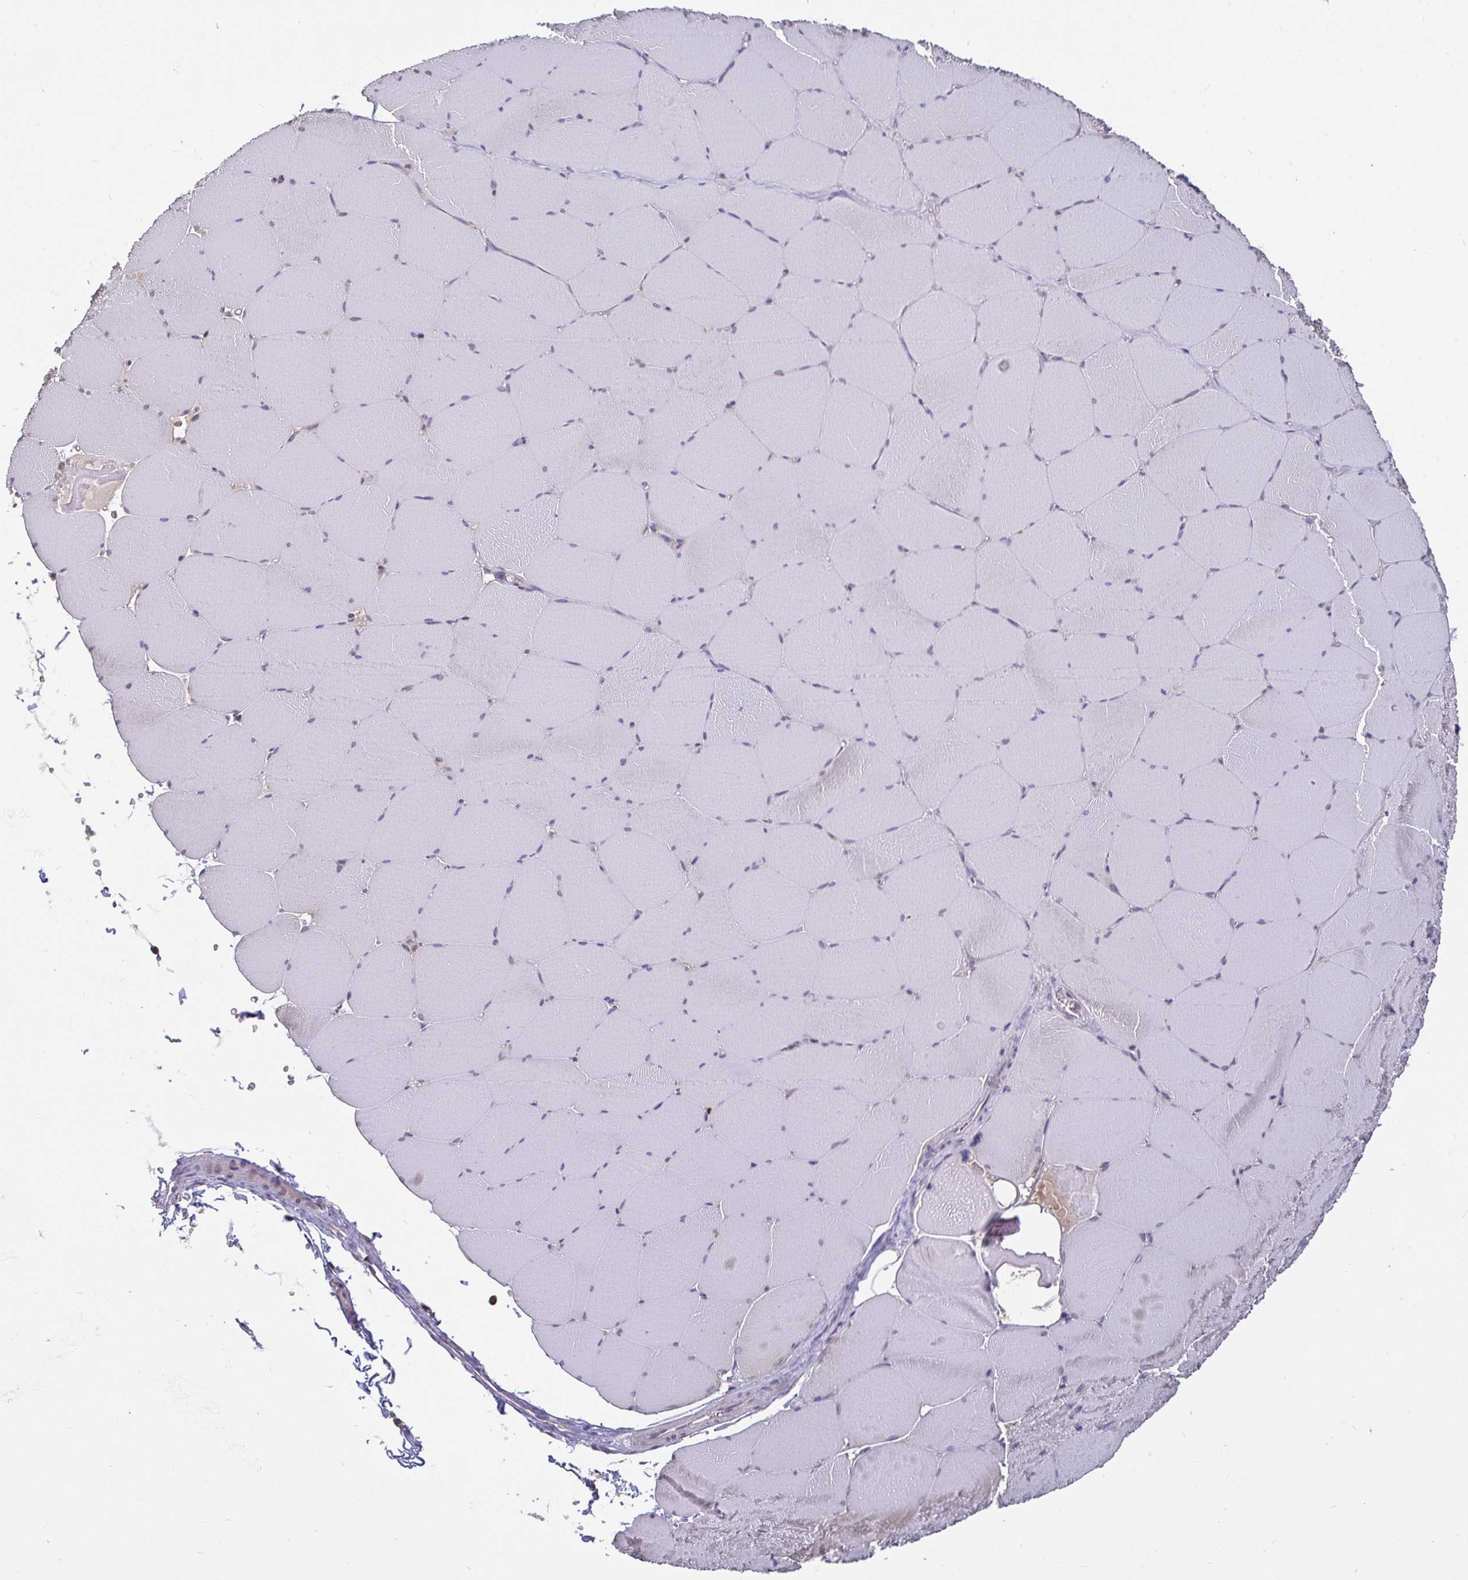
{"staining": {"intensity": "negative", "quantity": "none", "location": "none"}, "tissue": "skeletal muscle", "cell_type": "Myocytes", "image_type": "normal", "snomed": [{"axis": "morphology", "description": "Normal tissue, NOS"}, {"axis": "topography", "description": "Skeletal muscle"}, {"axis": "topography", "description": "Head-Neck"}], "caption": "Immunohistochemistry (IHC) photomicrograph of benign skeletal muscle stained for a protein (brown), which exhibits no expression in myocytes. (Immunohistochemistry (IHC), brightfield microscopy, high magnification).", "gene": "ANLN", "patient": {"sex": "male", "age": 66}}